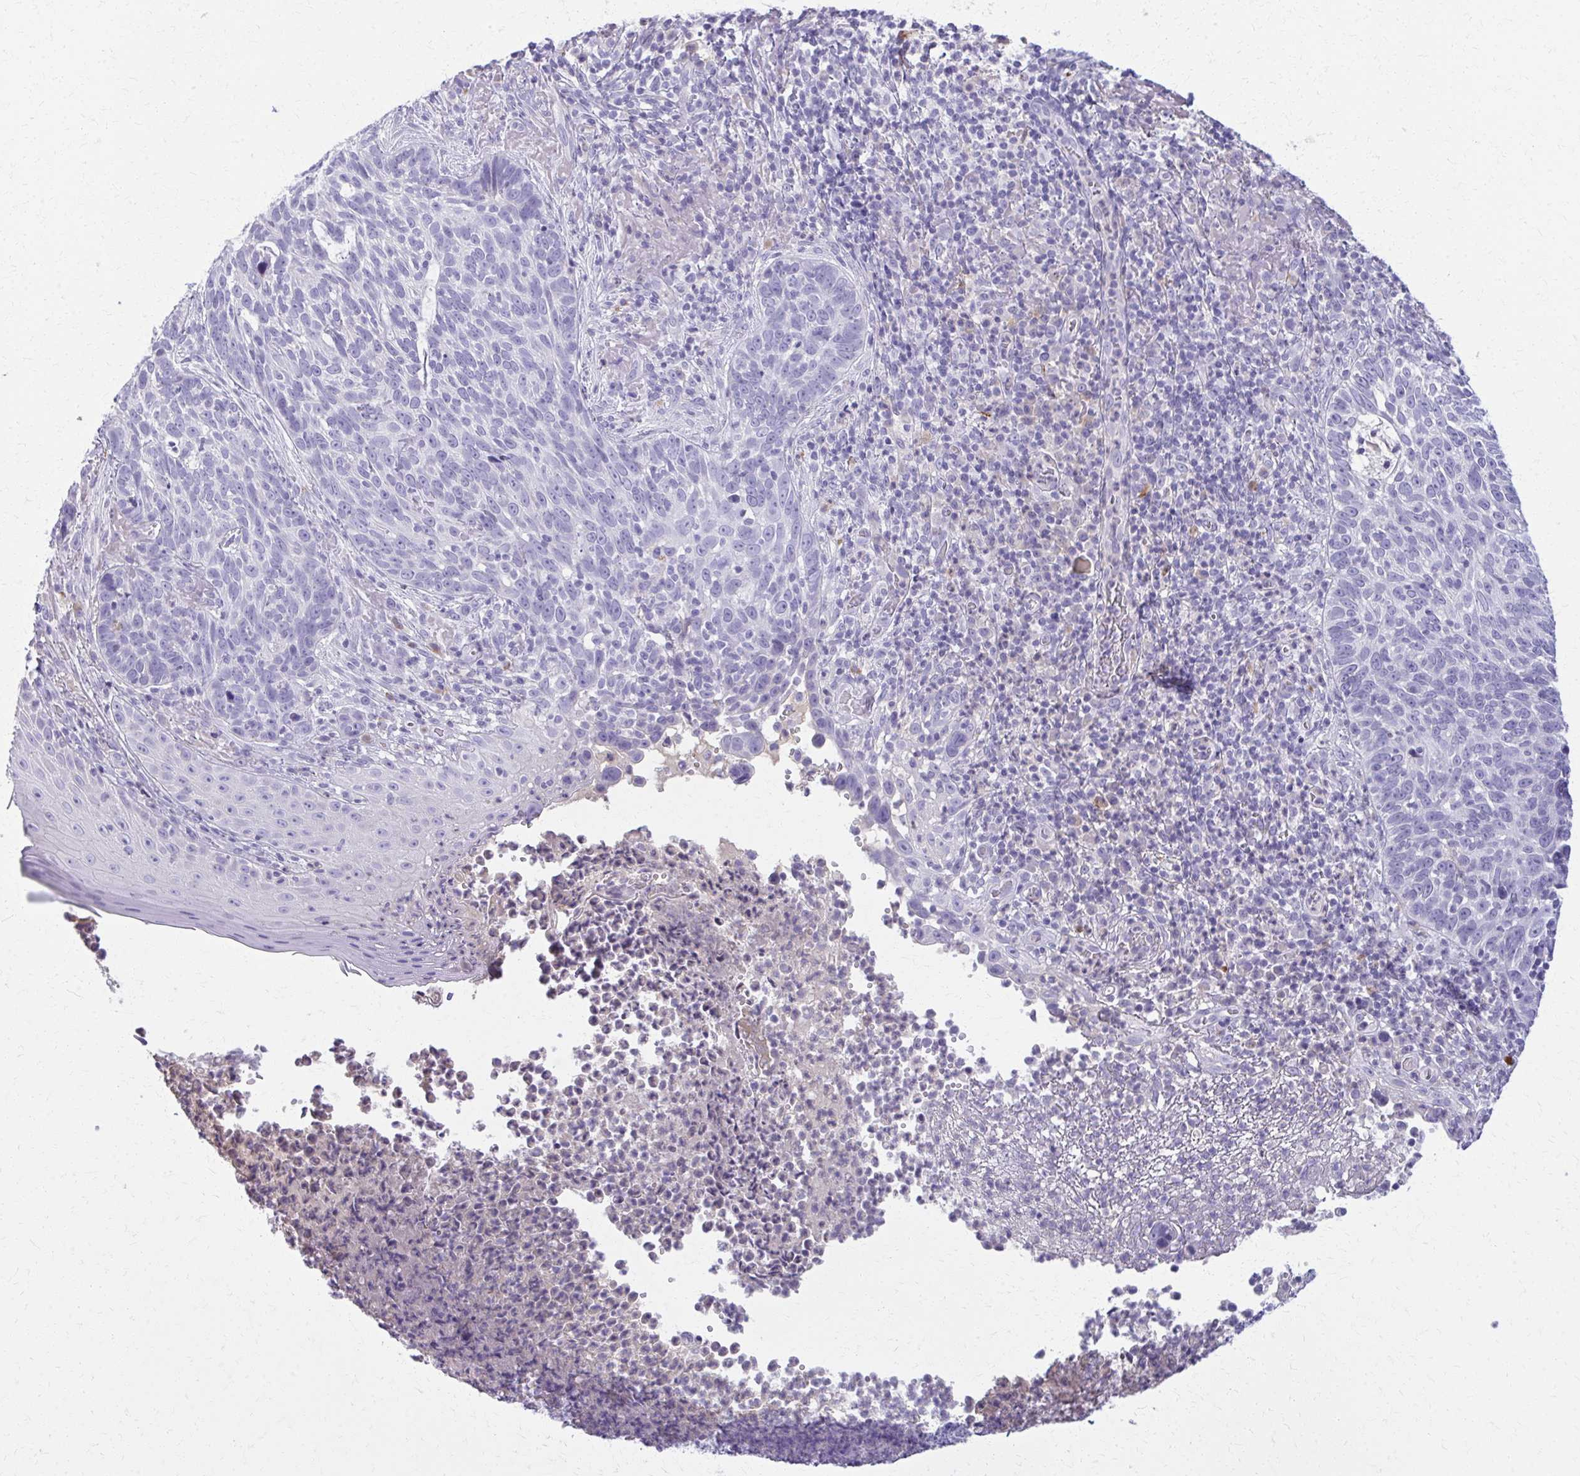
{"staining": {"intensity": "negative", "quantity": "none", "location": "none"}, "tissue": "skin cancer", "cell_type": "Tumor cells", "image_type": "cancer", "snomed": [{"axis": "morphology", "description": "Basal cell carcinoma"}, {"axis": "topography", "description": "Skin"}, {"axis": "topography", "description": "Skin of face"}], "caption": "Immunohistochemical staining of human basal cell carcinoma (skin) shows no significant expression in tumor cells. (Stains: DAB (3,3'-diaminobenzidine) IHC with hematoxylin counter stain, Microscopy: brightfield microscopy at high magnification).", "gene": "OR4M1", "patient": {"sex": "female", "age": 95}}